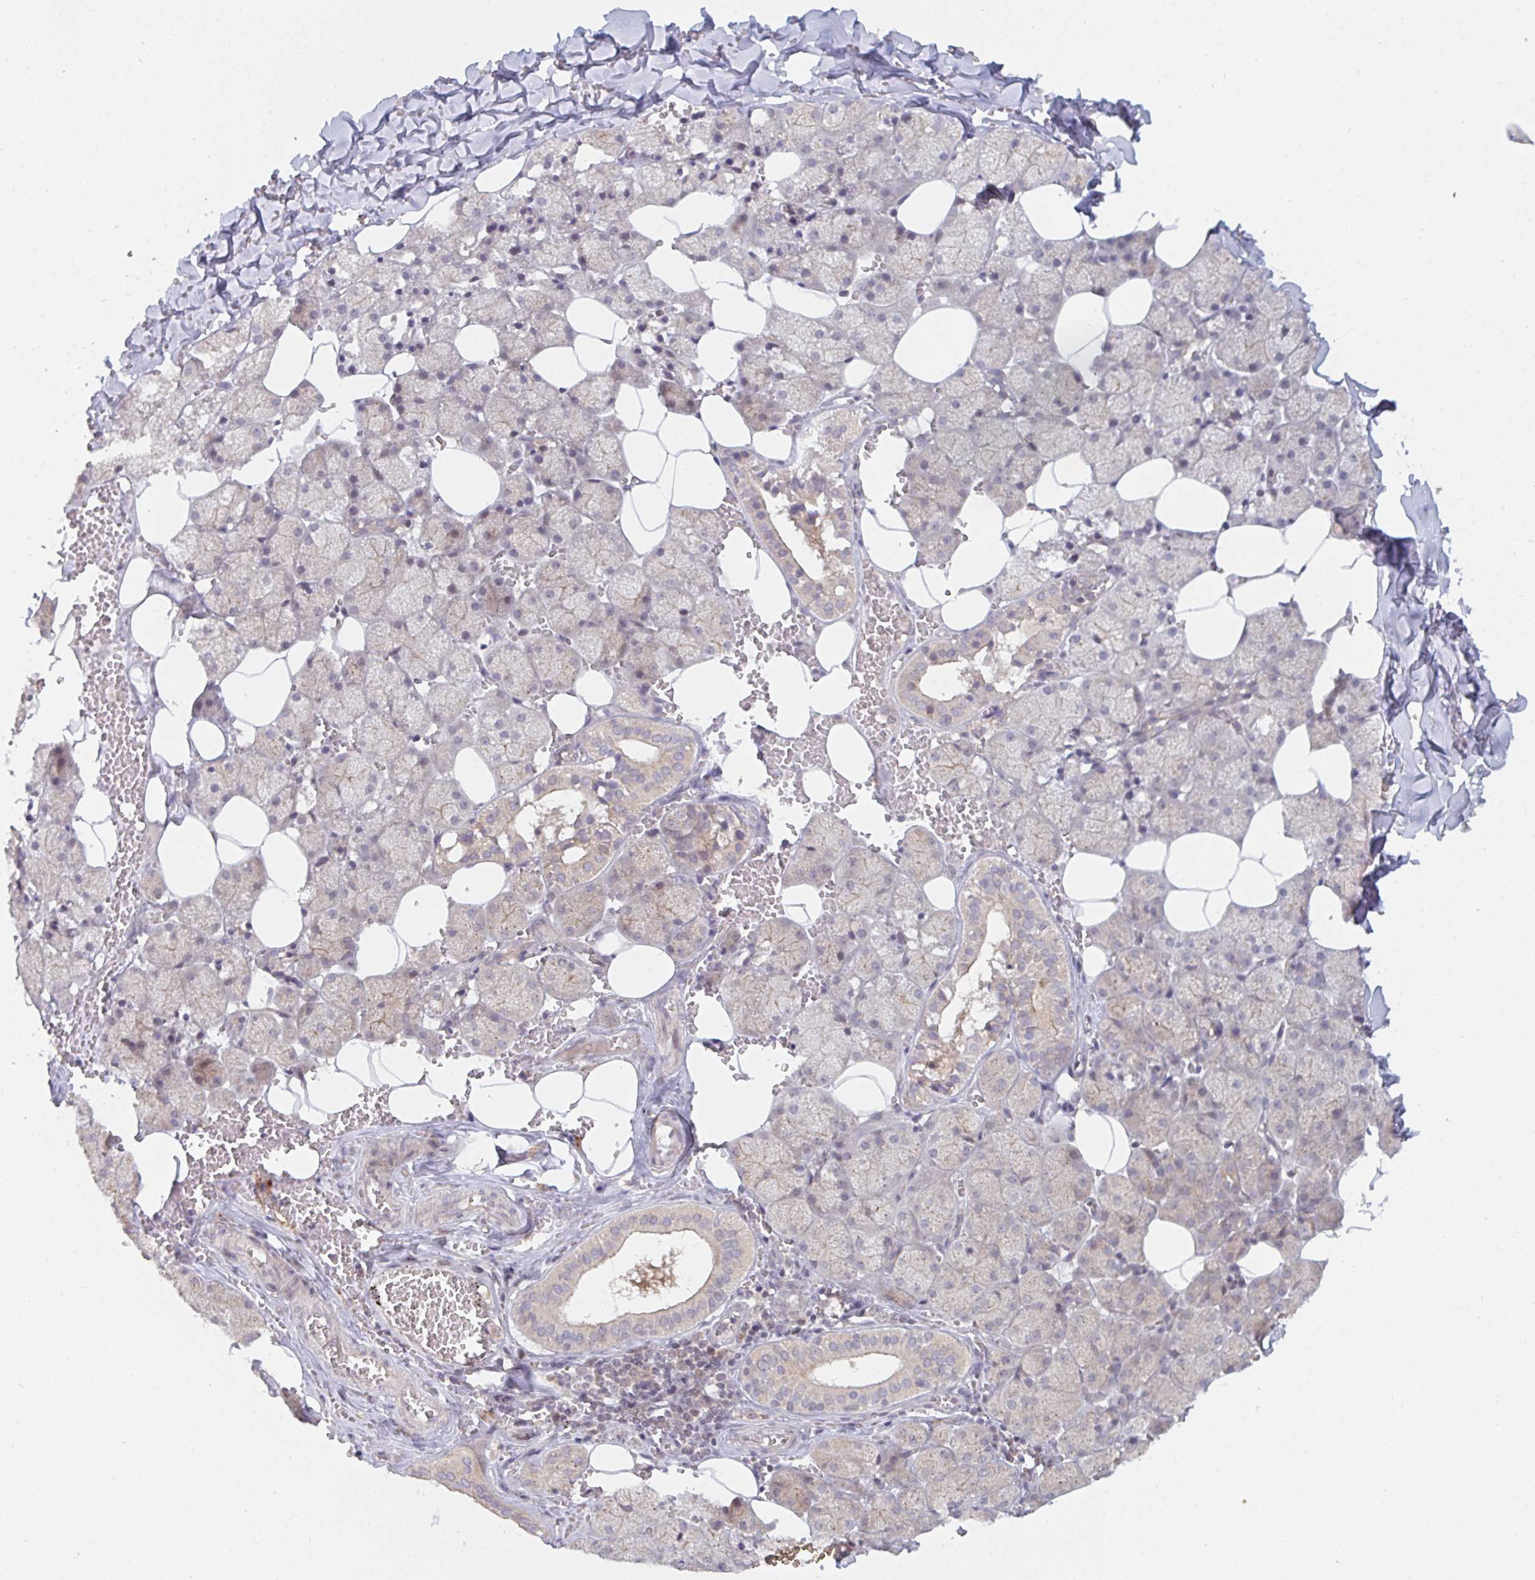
{"staining": {"intensity": "strong", "quantity": "<25%", "location": "cytoplasmic/membranous"}, "tissue": "salivary gland", "cell_type": "Glandular cells", "image_type": "normal", "snomed": [{"axis": "morphology", "description": "Normal tissue, NOS"}, {"axis": "topography", "description": "Salivary gland"}, {"axis": "topography", "description": "Peripheral nerve tissue"}], "caption": "High-power microscopy captured an IHC histopathology image of normal salivary gland, revealing strong cytoplasmic/membranous positivity in approximately <25% of glandular cells.", "gene": "DCST1", "patient": {"sex": "male", "age": 38}}